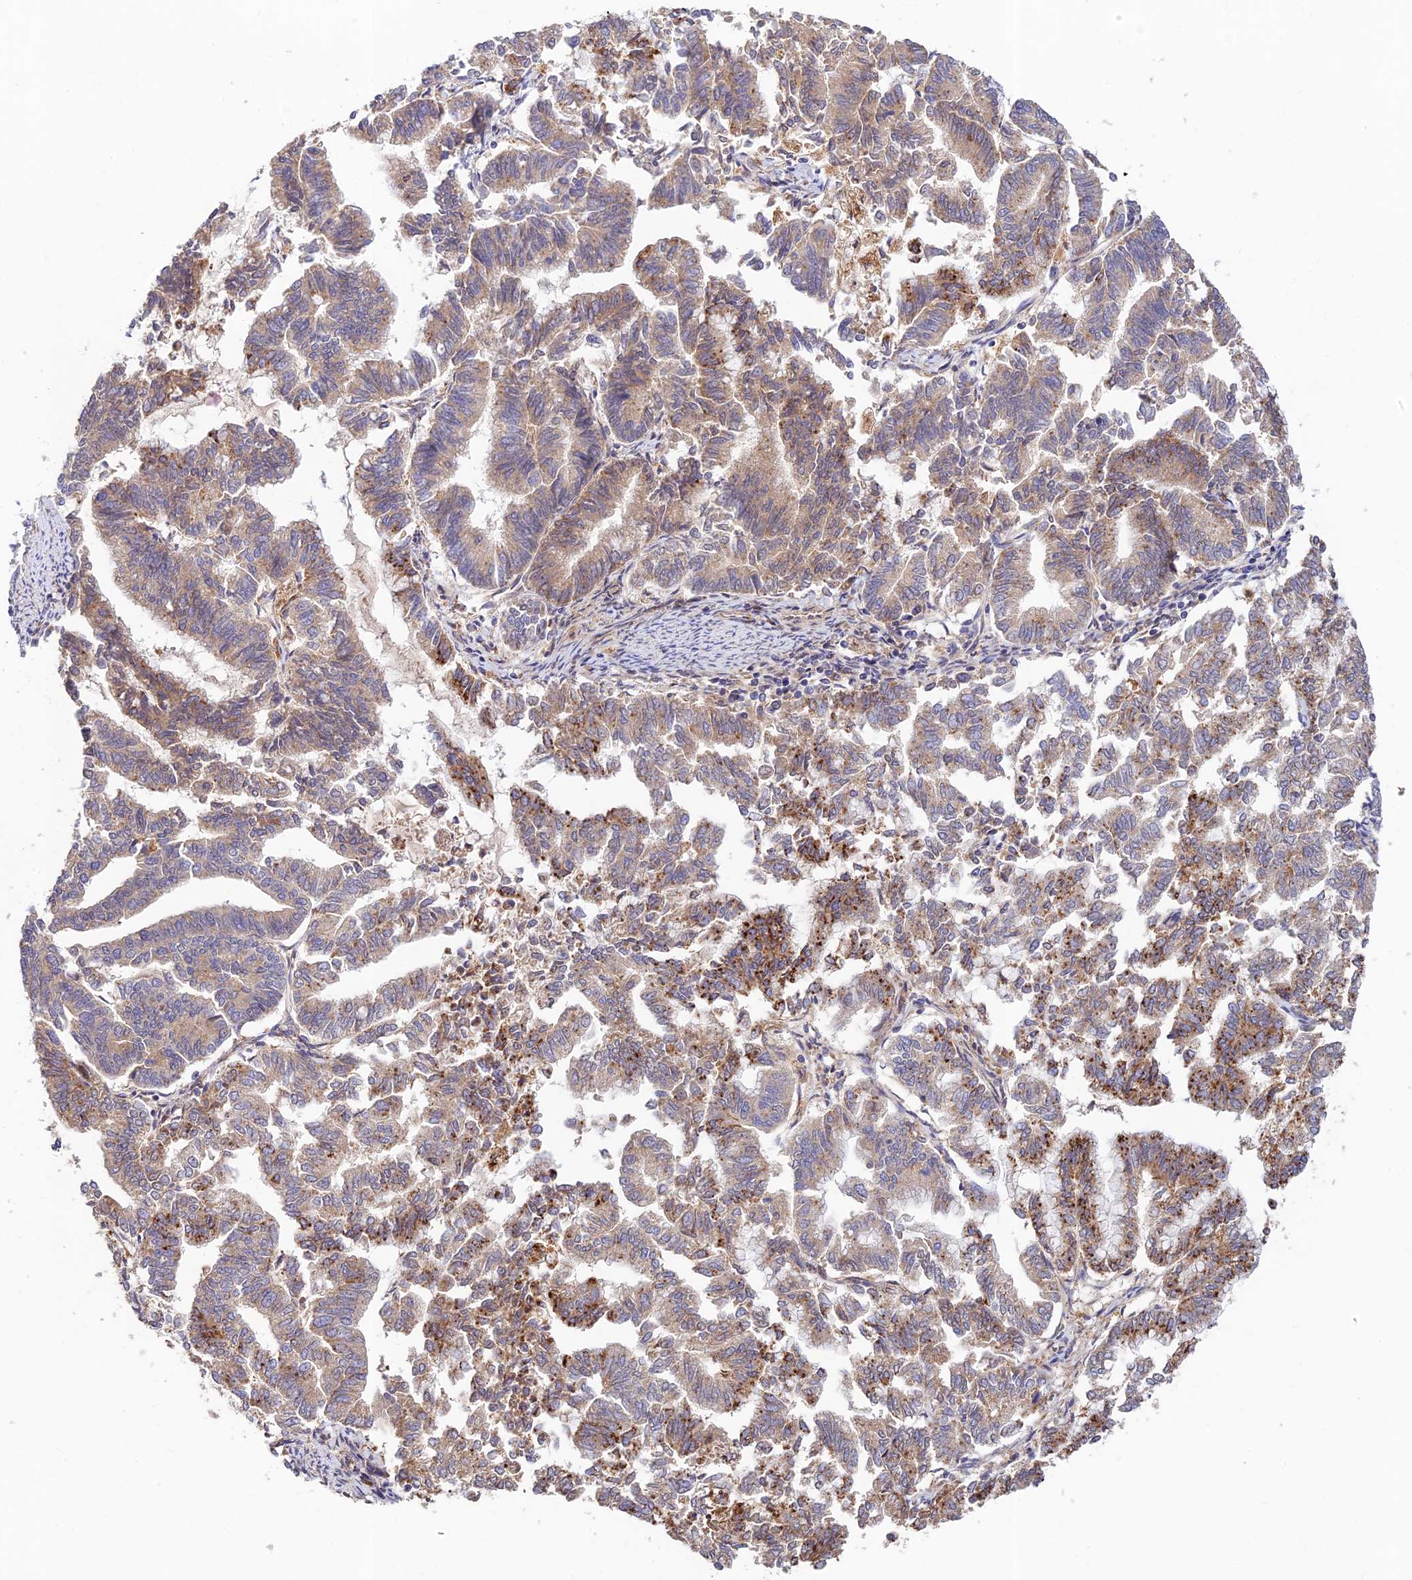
{"staining": {"intensity": "moderate", "quantity": "25%-75%", "location": "cytoplasmic/membranous"}, "tissue": "endometrial cancer", "cell_type": "Tumor cells", "image_type": "cancer", "snomed": [{"axis": "morphology", "description": "Adenocarcinoma, NOS"}, {"axis": "topography", "description": "Endometrium"}], "caption": "An immunohistochemistry micrograph of neoplastic tissue is shown. Protein staining in brown shows moderate cytoplasmic/membranous positivity in adenocarcinoma (endometrial) within tumor cells.", "gene": "FUOM", "patient": {"sex": "female", "age": 79}}